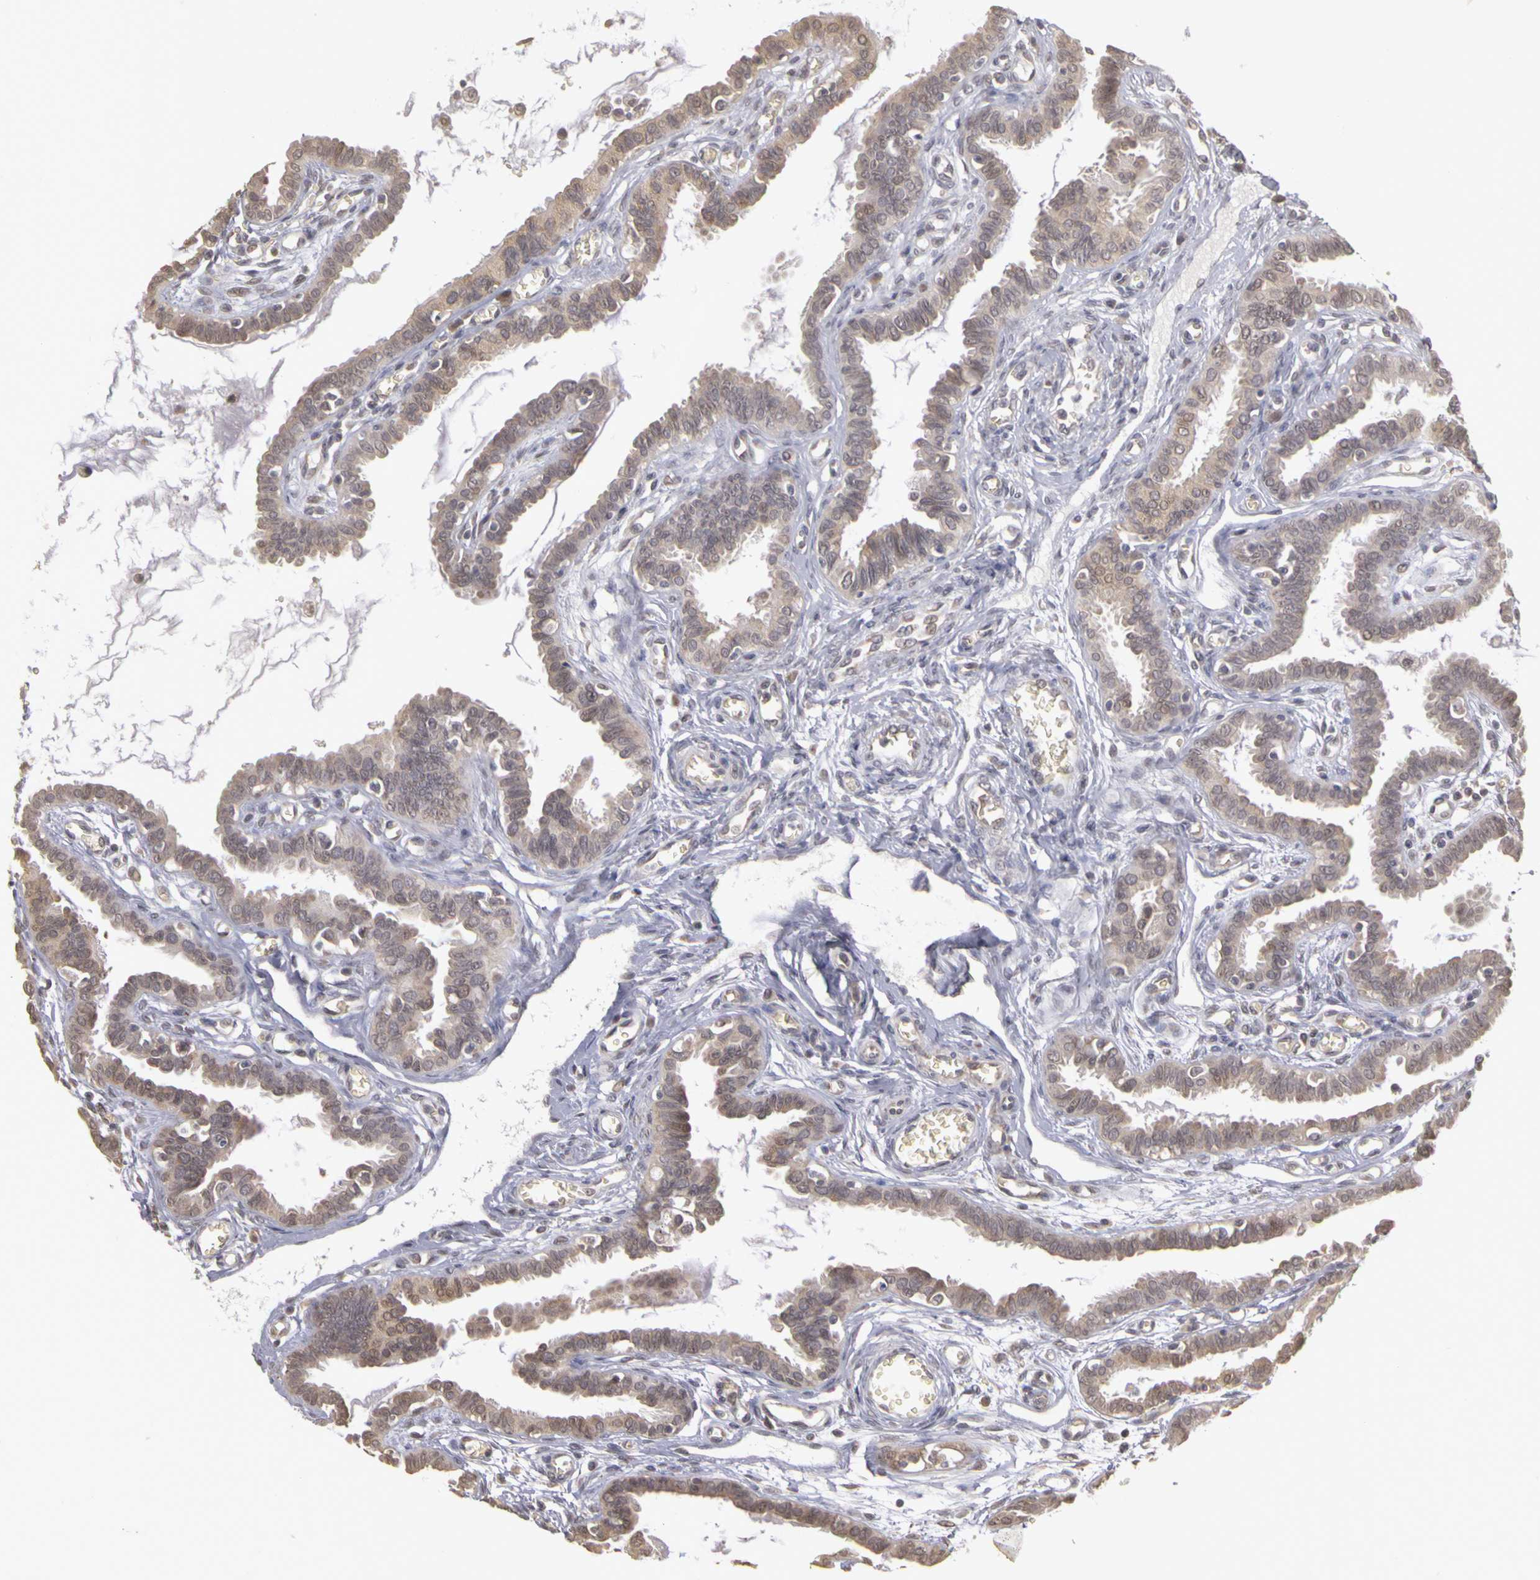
{"staining": {"intensity": "weak", "quantity": "25%-75%", "location": "cytoplasmic/membranous"}, "tissue": "fallopian tube", "cell_type": "Glandular cells", "image_type": "normal", "snomed": [{"axis": "morphology", "description": "Normal tissue, NOS"}, {"axis": "topography", "description": "Fallopian tube"}], "caption": "Immunohistochemistry (IHC) staining of unremarkable fallopian tube, which reveals low levels of weak cytoplasmic/membranous expression in approximately 25%-75% of glandular cells indicating weak cytoplasmic/membranous protein expression. The staining was performed using DAB (brown) for protein detection and nuclei were counterstained in hematoxylin (blue).", "gene": "FRMD7", "patient": {"sex": "female", "age": 67}}